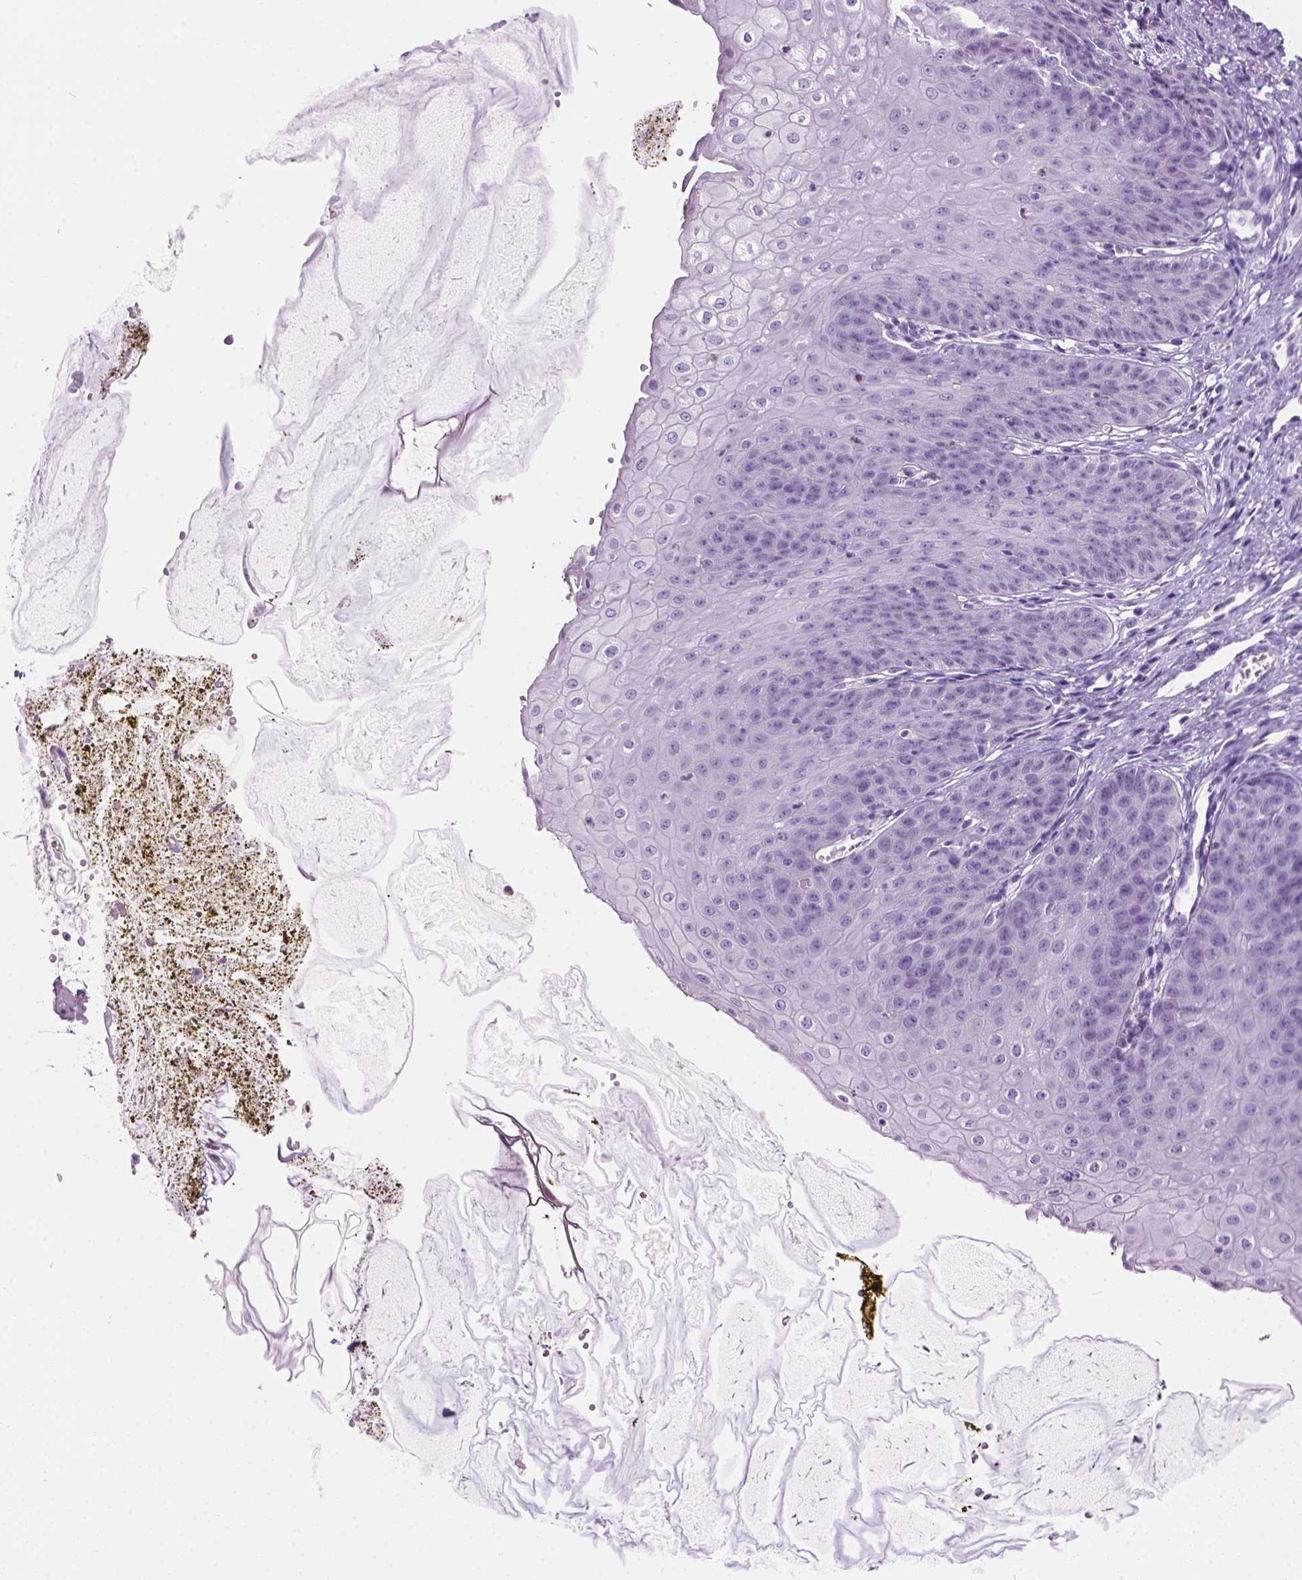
{"staining": {"intensity": "negative", "quantity": "none", "location": "none"}, "tissue": "esophagus", "cell_type": "Squamous epithelial cells", "image_type": "normal", "snomed": [{"axis": "morphology", "description": "Normal tissue, NOS"}, {"axis": "topography", "description": "Esophagus"}], "caption": "Immunohistochemistry photomicrograph of unremarkable esophagus stained for a protein (brown), which demonstrates no staining in squamous epithelial cells.", "gene": "TMEM38A", "patient": {"sex": "male", "age": 71}}